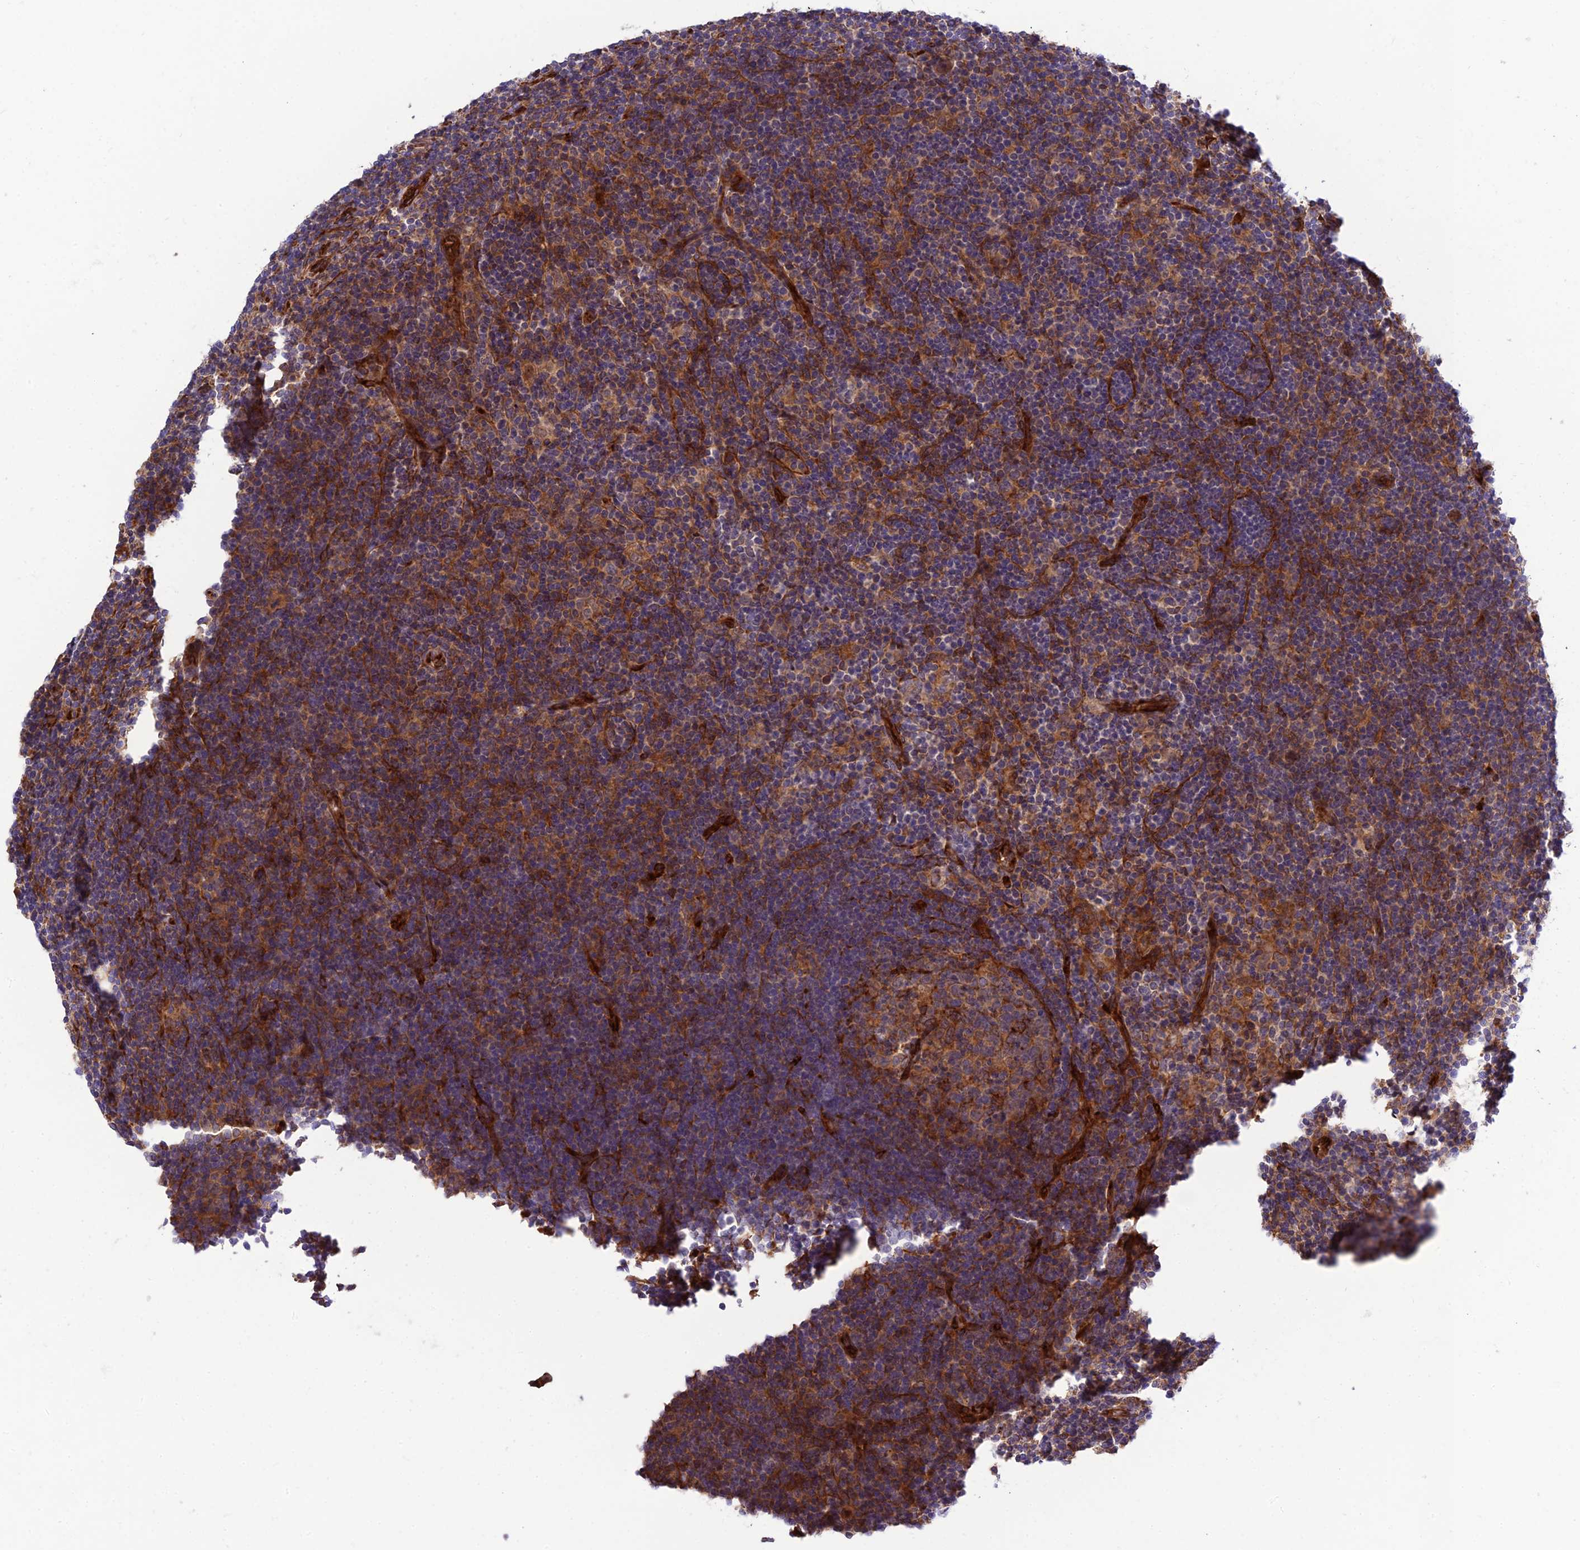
{"staining": {"intensity": "moderate", "quantity": ">75%", "location": "cytoplasmic/membranous"}, "tissue": "lymphoma", "cell_type": "Tumor cells", "image_type": "cancer", "snomed": [{"axis": "morphology", "description": "Hodgkin's disease, NOS"}, {"axis": "topography", "description": "Lymph node"}], "caption": "Lymphoma was stained to show a protein in brown. There is medium levels of moderate cytoplasmic/membranous expression in approximately >75% of tumor cells.", "gene": "CRTAP", "patient": {"sex": "female", "age": 57}}